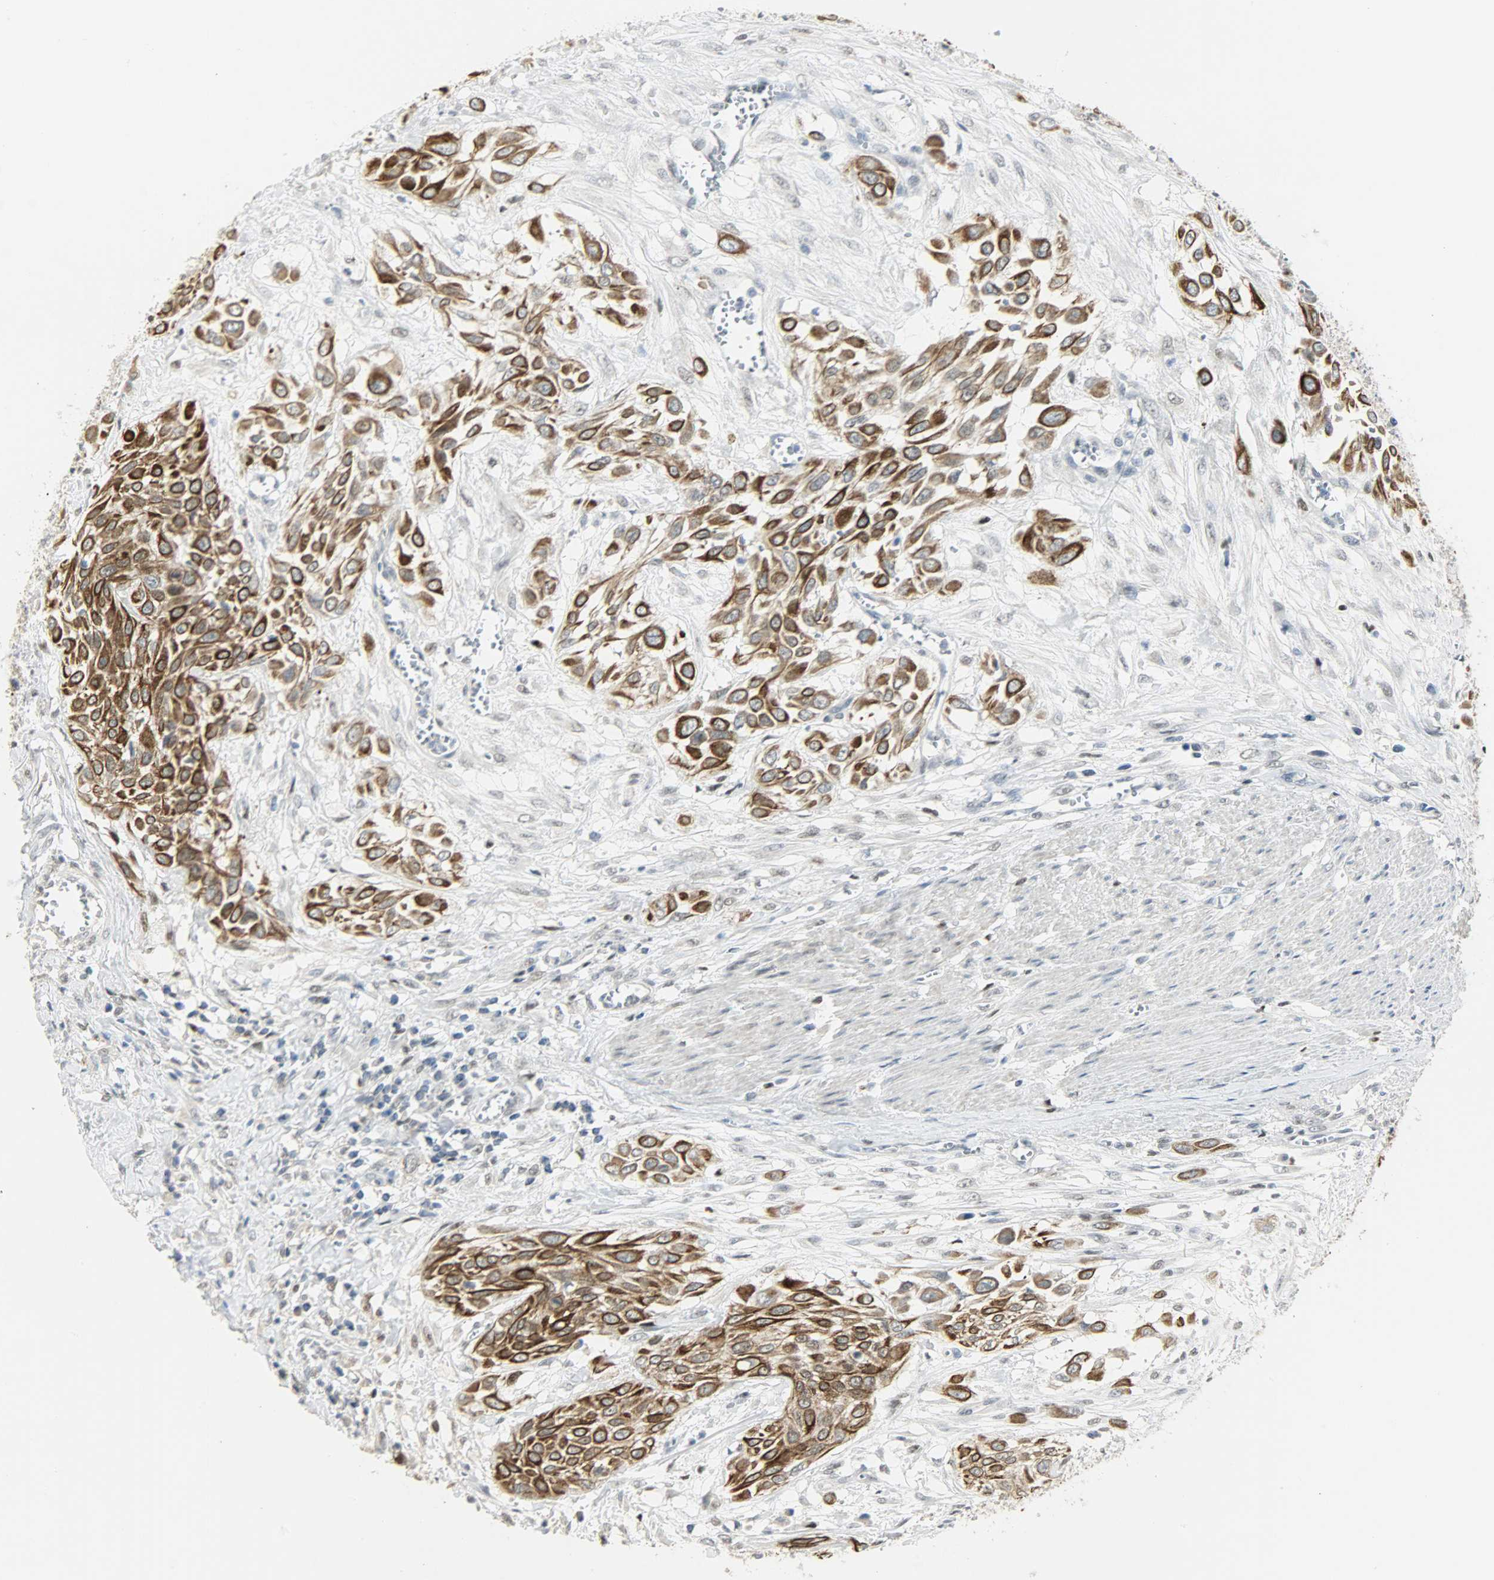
{"staining": {"intensity": "strong", "quantity": ">75%", "location": "cytoplasmic/membranous"}, "tissue": "urothelial cancer", "cell_type": "Tumor cells", "image_type": "cancer", "snomed": [{"axis": "morphology", "description": "Urothelial carcinoma, High grade"}, {"axis": "topography", "description": "Urinary bladder"}], "caption": "Brown immunohistochemical staining in human urothelial carcinoma (high-grade) demonstrates strong cytoplasmic/membranous staining in about >75% of tumor cells. The staining was performed using DAB to visualize the protein expression in brown, while the nuclei were stained in blue with hematoxylin (Magnification: 20x).", "gene": "PPARG", "patient": {"sex": "male", "age": 57}}